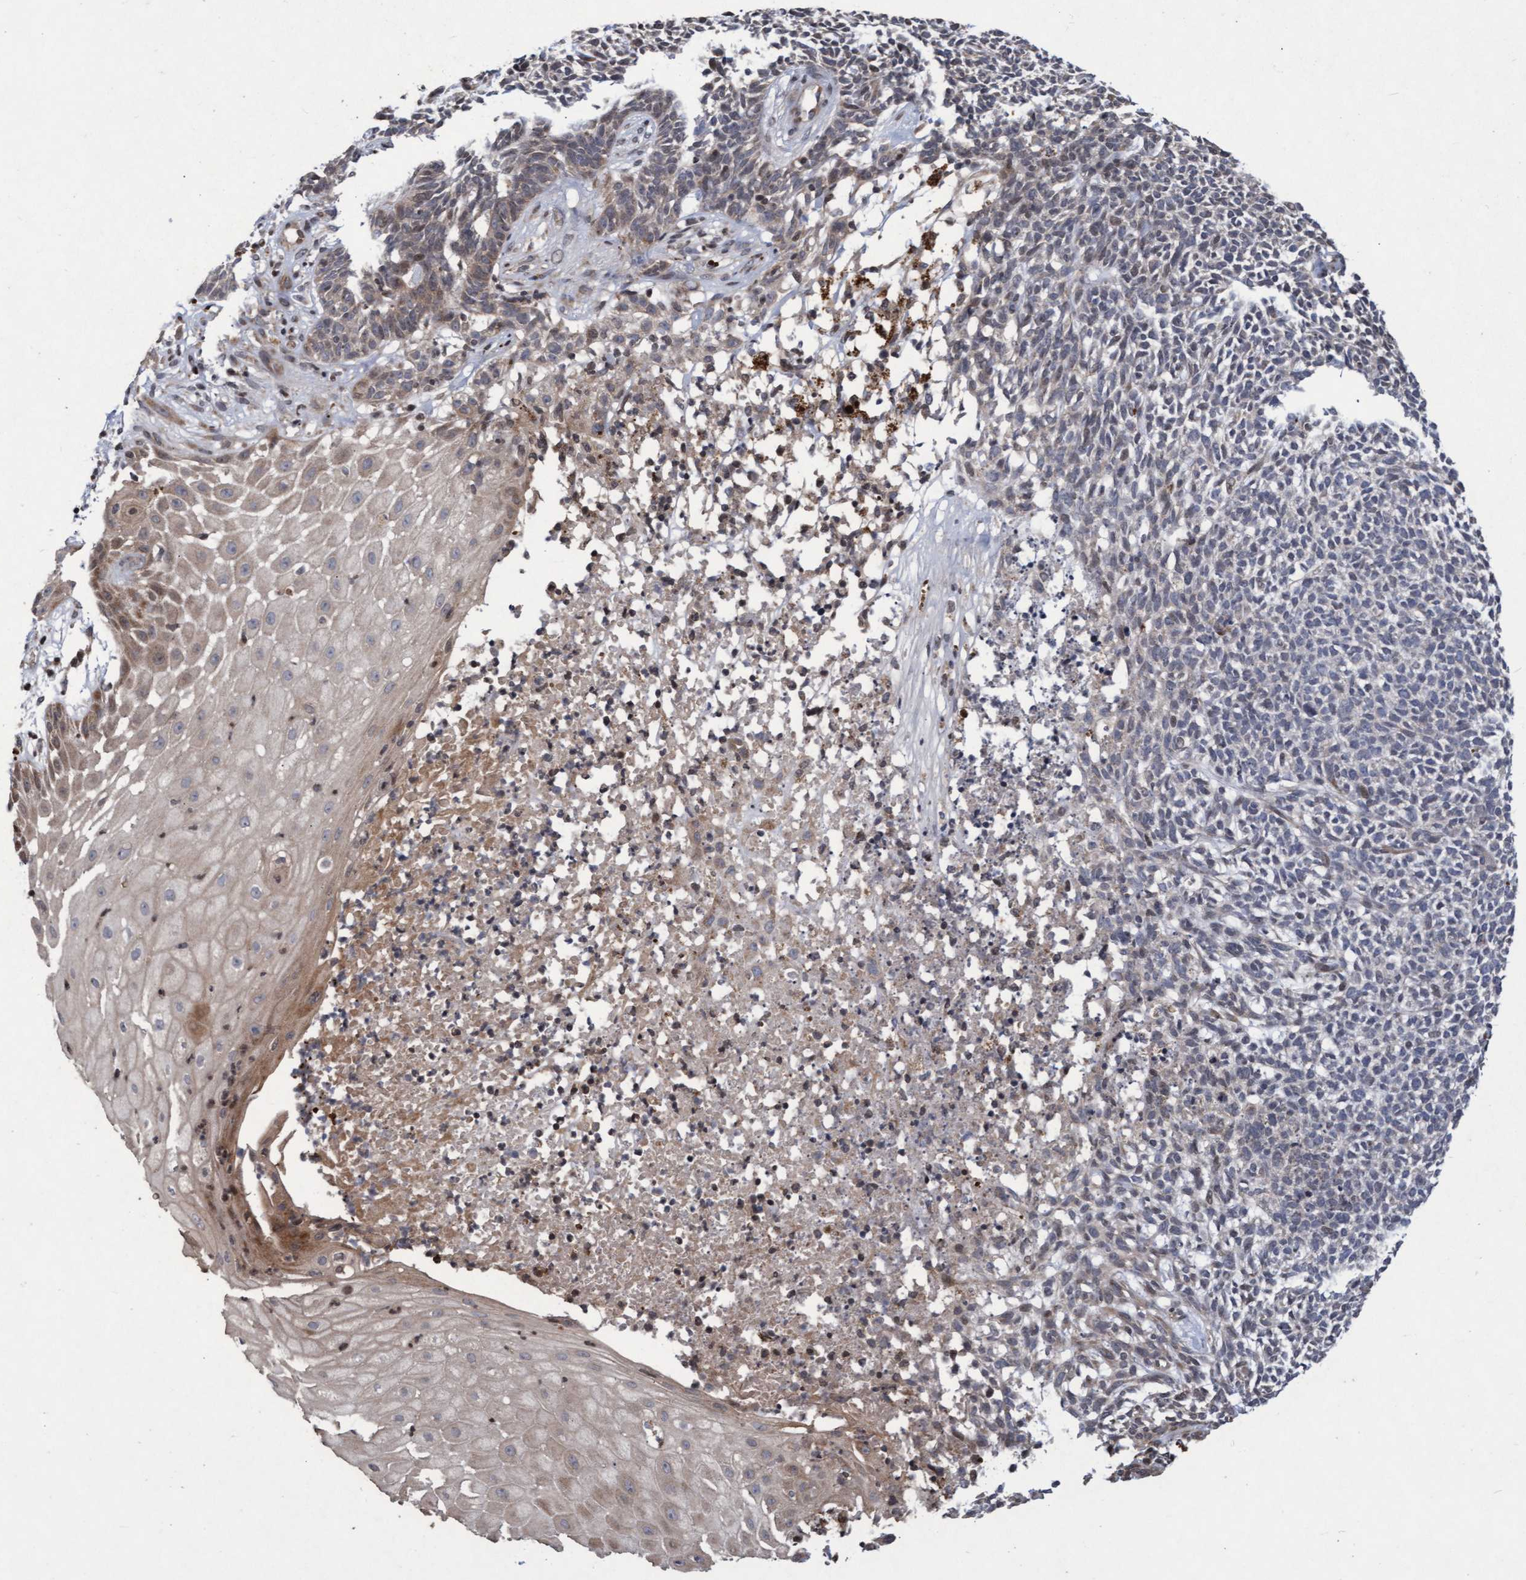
{"staining": {"intensity": "weak", "quantity": "<25%", "location": "cytoplasmic/membranous"}, "tissue": "skin cancer", "cell_type": "Tumor cells", "image_type": "cancer", "snomed": [{"axis": "morphology", "description": "Basal cell carcinoma"}, {"axis": "topography", "description": "Skin"}], "caption": "This is an immunohistochemistry image of human basal cell carcinoma (skin). There is no expression in tumor cells.", "gene": "KCNC2", "patient": {"sex": "female", "age": 84}}